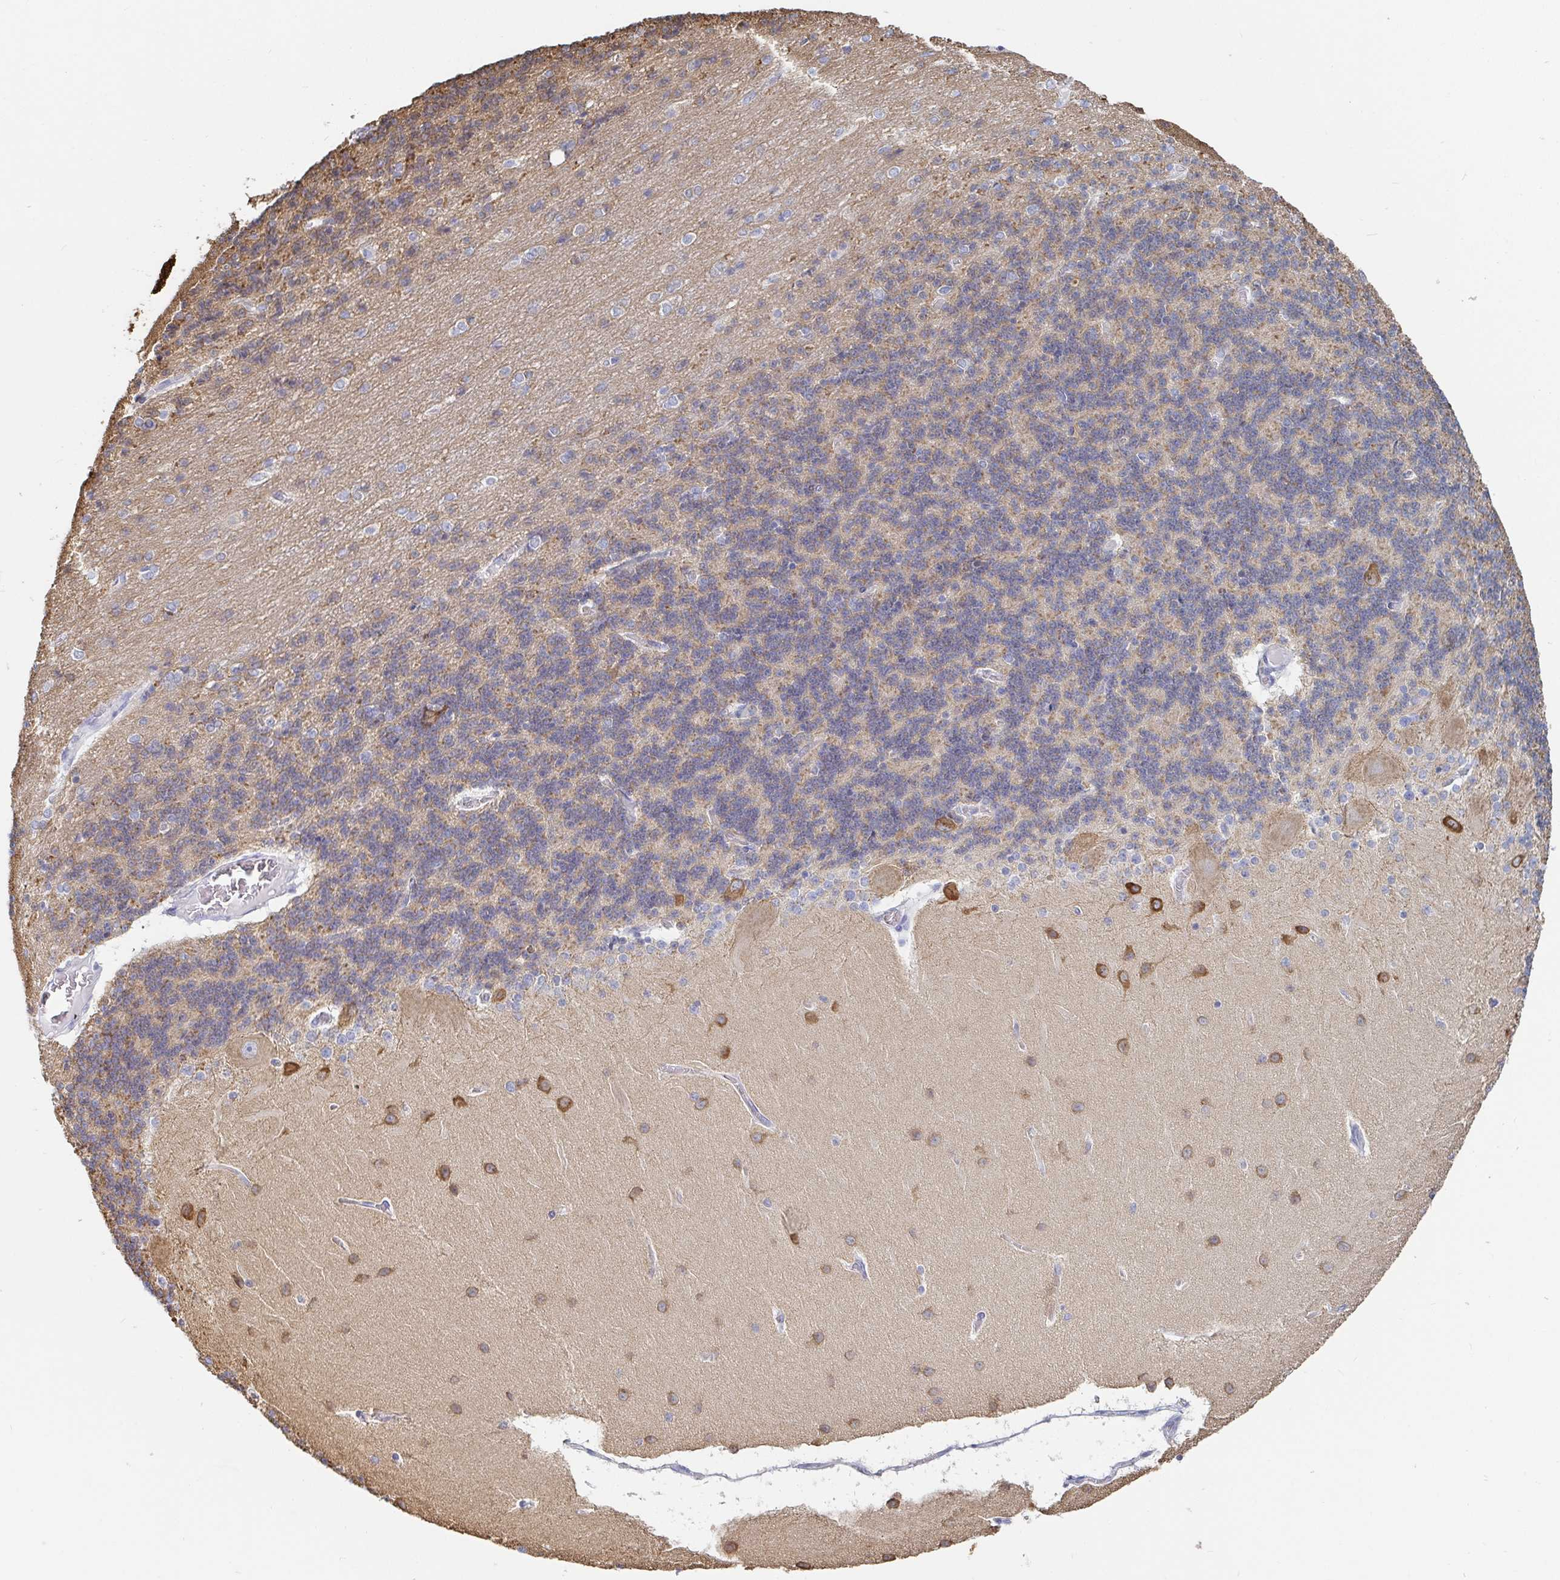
{"staining": {"intensity": "moderate", "quantity": "25%-75%", "location": "cytoplasmic/membranous"}, "tissue": "cerebellum", "cell_type": "Cells in granular layer", "image_type": "normal", "snomed": [{"axis": "morphology", "description": "Normal tissue, NOS"}, {"axis": "topography", "description": "Cerebellum"}], "caption": "Protein staining displays moderate cytoplasmic/membranous positivity in approximately 25%-75% of cells in granular layer in unremarkable cerebellum. The protein of interest is stained brown, and the nuclei are stained in blue (DAB IHC with brightfield microscopy, high magnification).", "gene": "PACSIN1", "patient": {"sex": "female", "age": 54}}